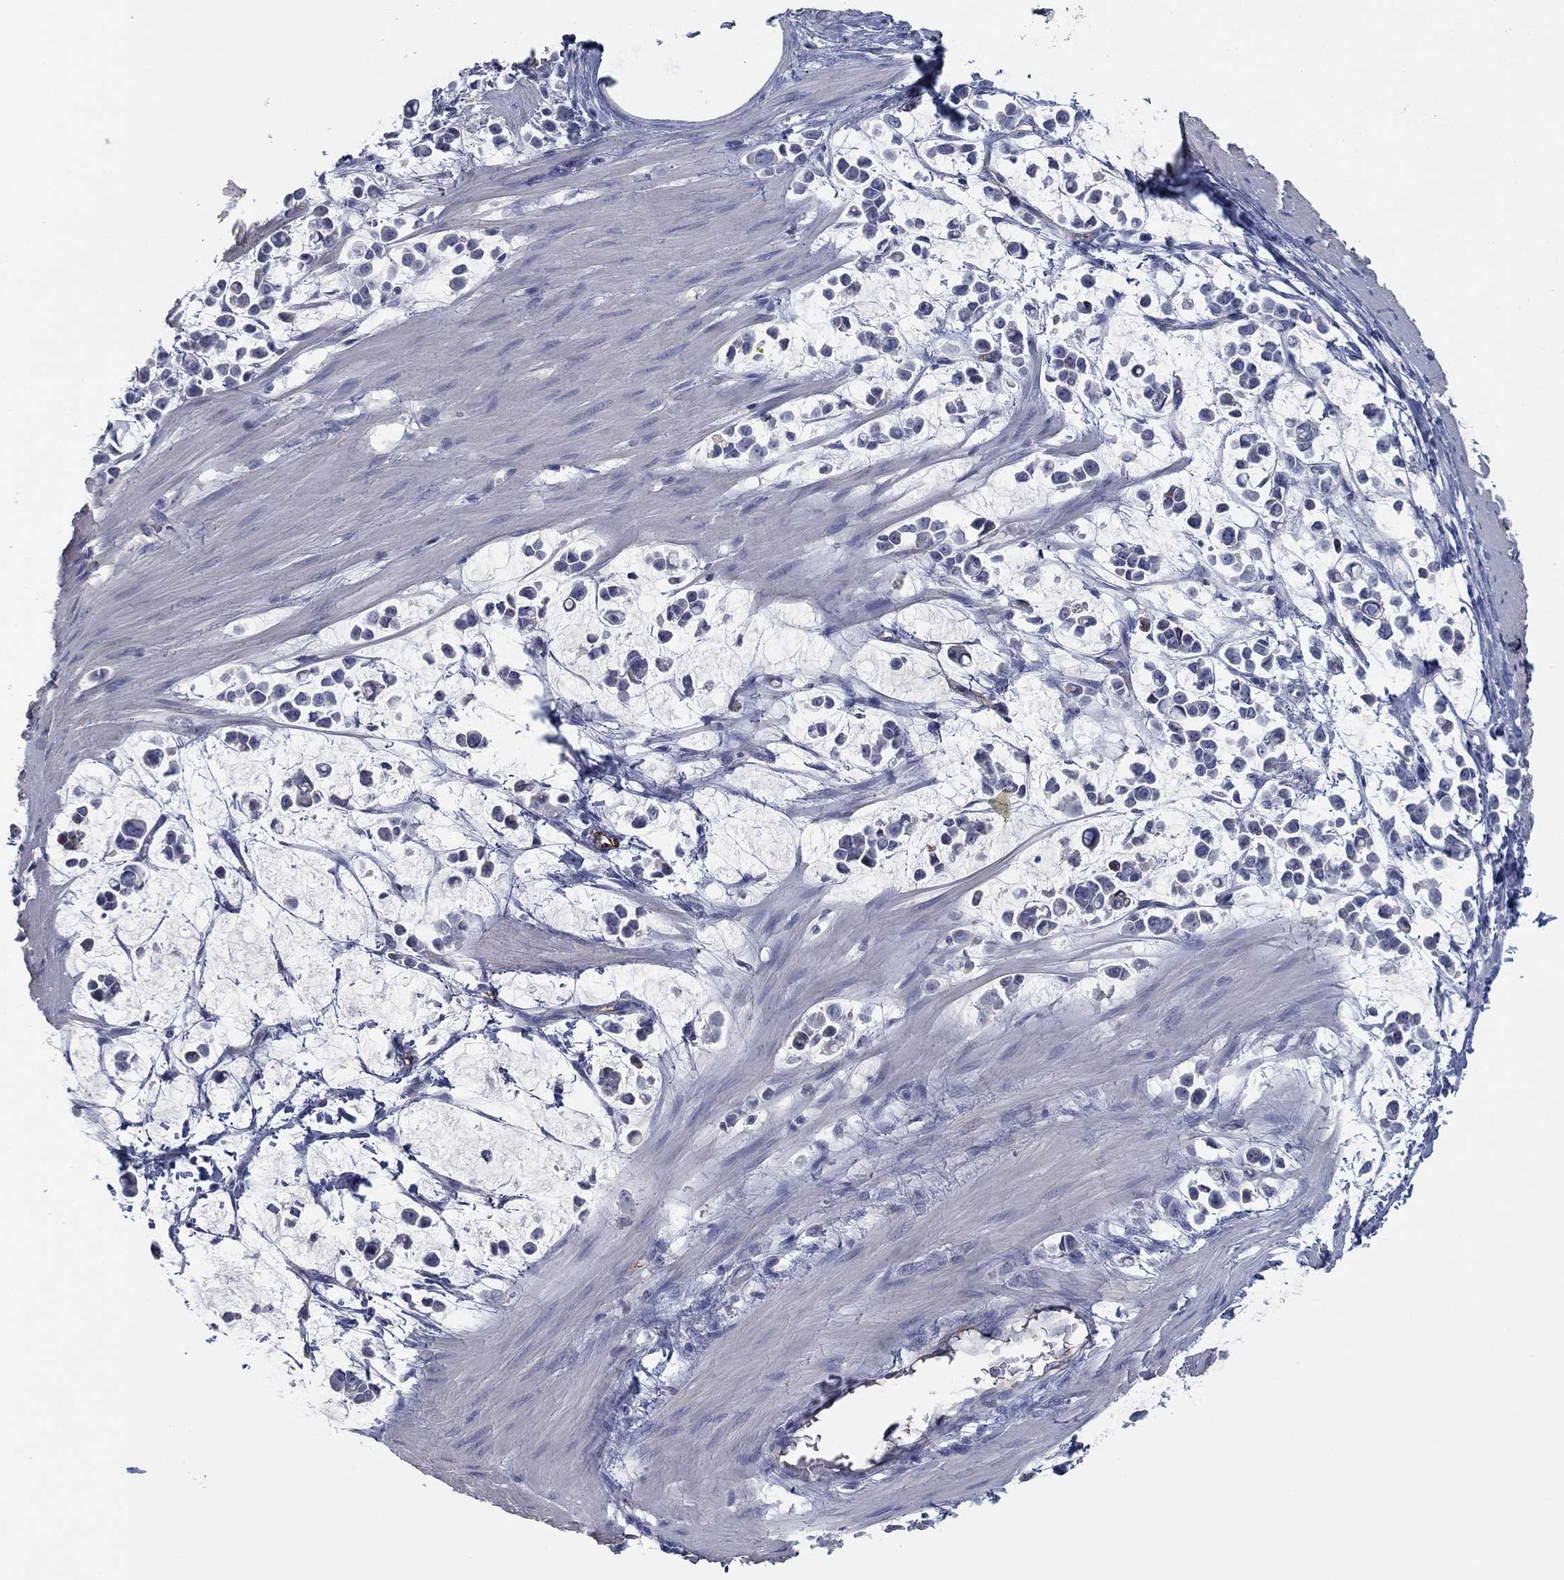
{"staining": {"intensity": "negative", "quantity": "none", "location": "none"}, "tissue": "stomach cancer", "cell_type": "Tumor cells", "image_type": "cancer", "snomed": [{"axis": "morphology", "description": "Adenocarcinoma, NOS"}, {"axis": "topography", "description": "Stomach"}], "caption": "There is no significant positivity in tumor cells of adenocarcinoma (stomach).", "gene": "APOC3", "patient": {"sex": "male", "age": 82}}